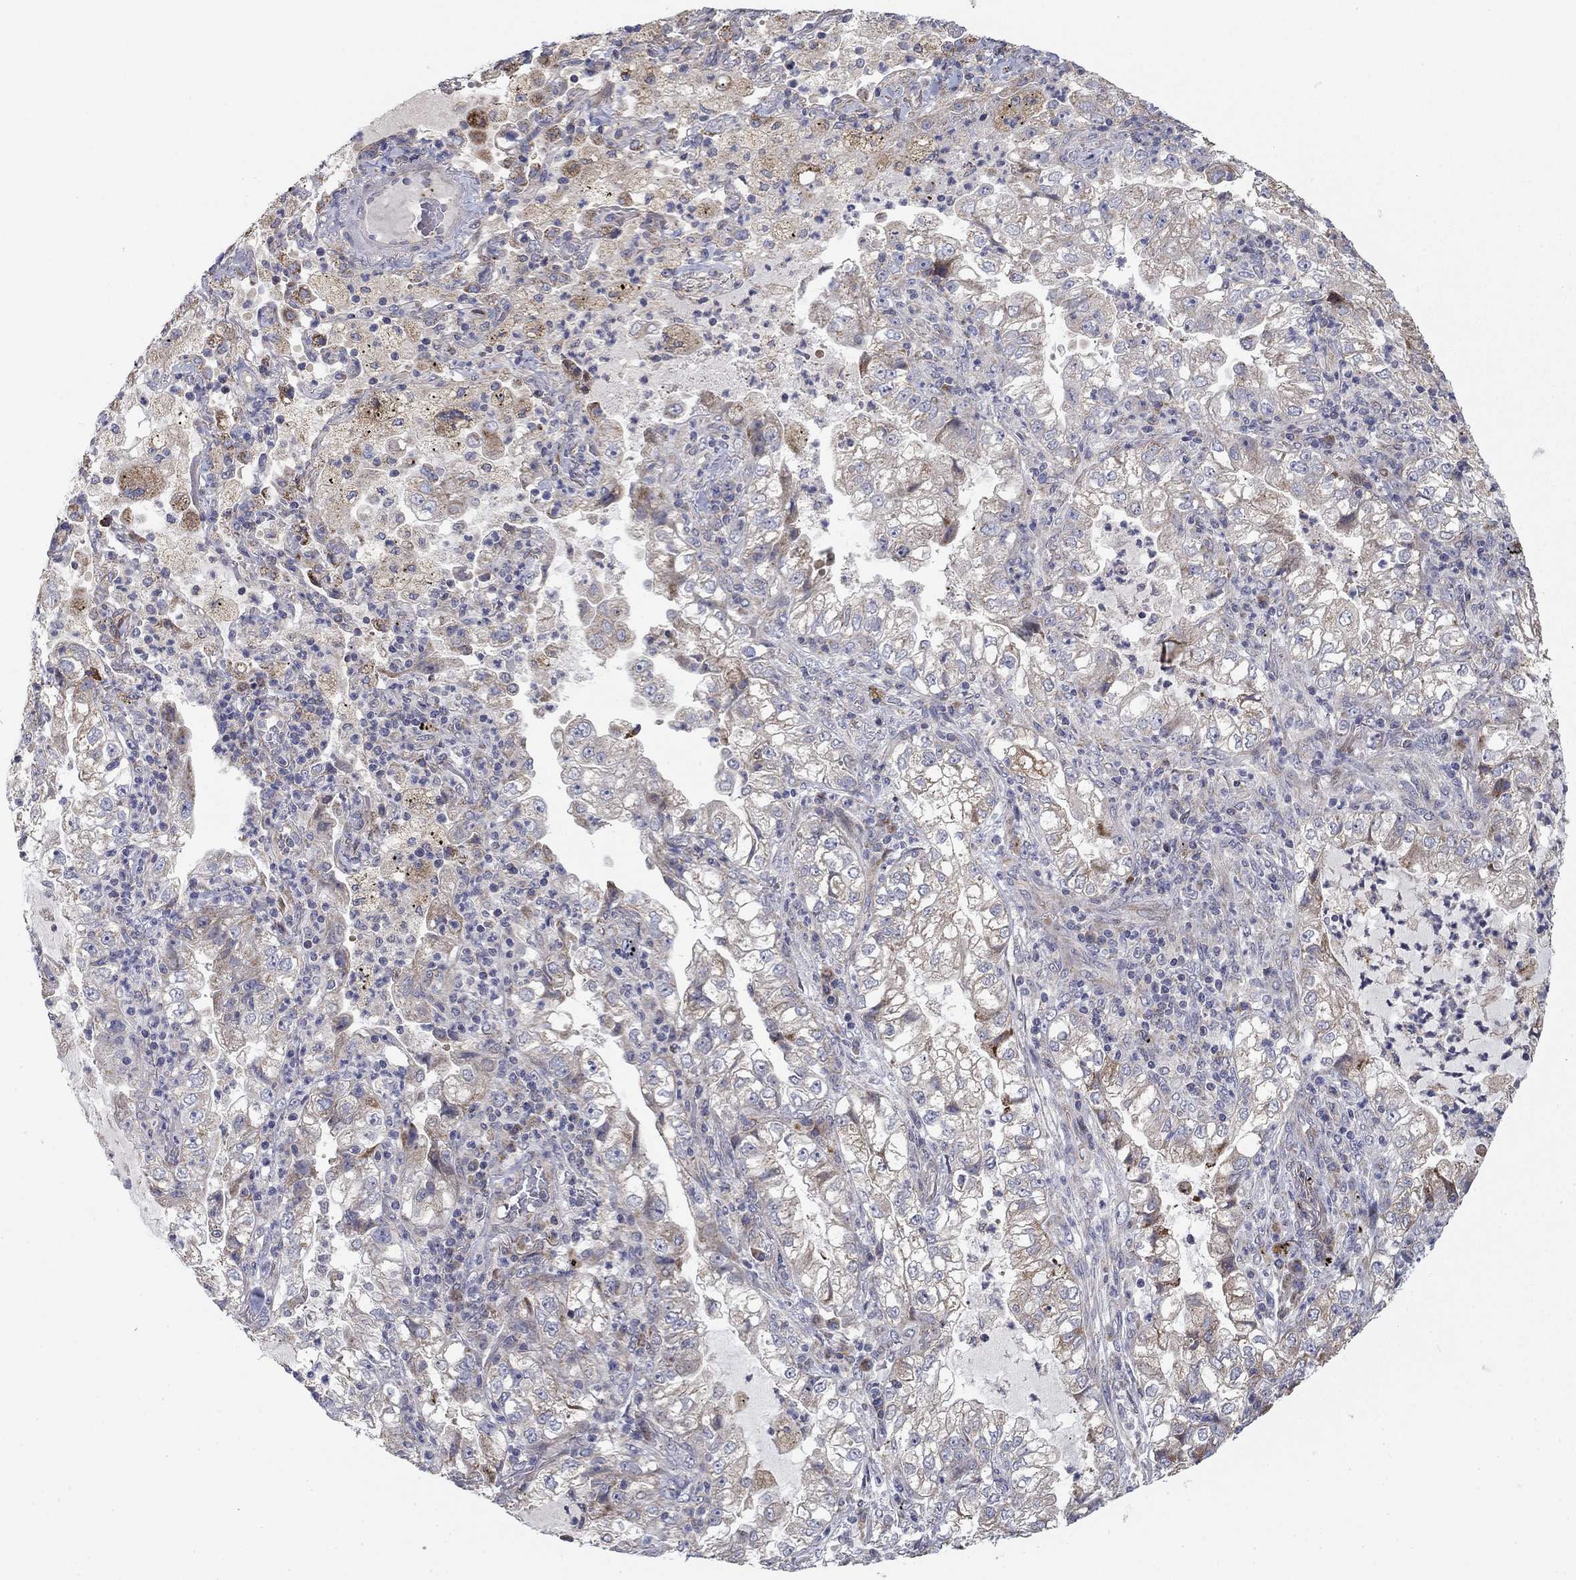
{"staining": {"intensity": "negative", "quantity": "none", "location": "none"}, "tissue": "lung cancer", "cell_type": "Tumor cells", "image_type": "cancer", "snomed": [{"axis": "morphology", "description": "Adenocarcinoma, NOS"}, {"axis": "topography", "description": "Lung"}], "caption": "Human lung cancer (adenocarcinoma) stained for a protein using immunohistochemistry (IHC) exhibits no staining in tumor cells.", "gene": "MMAA", "patient": {"sex": "female", "age": 73}}